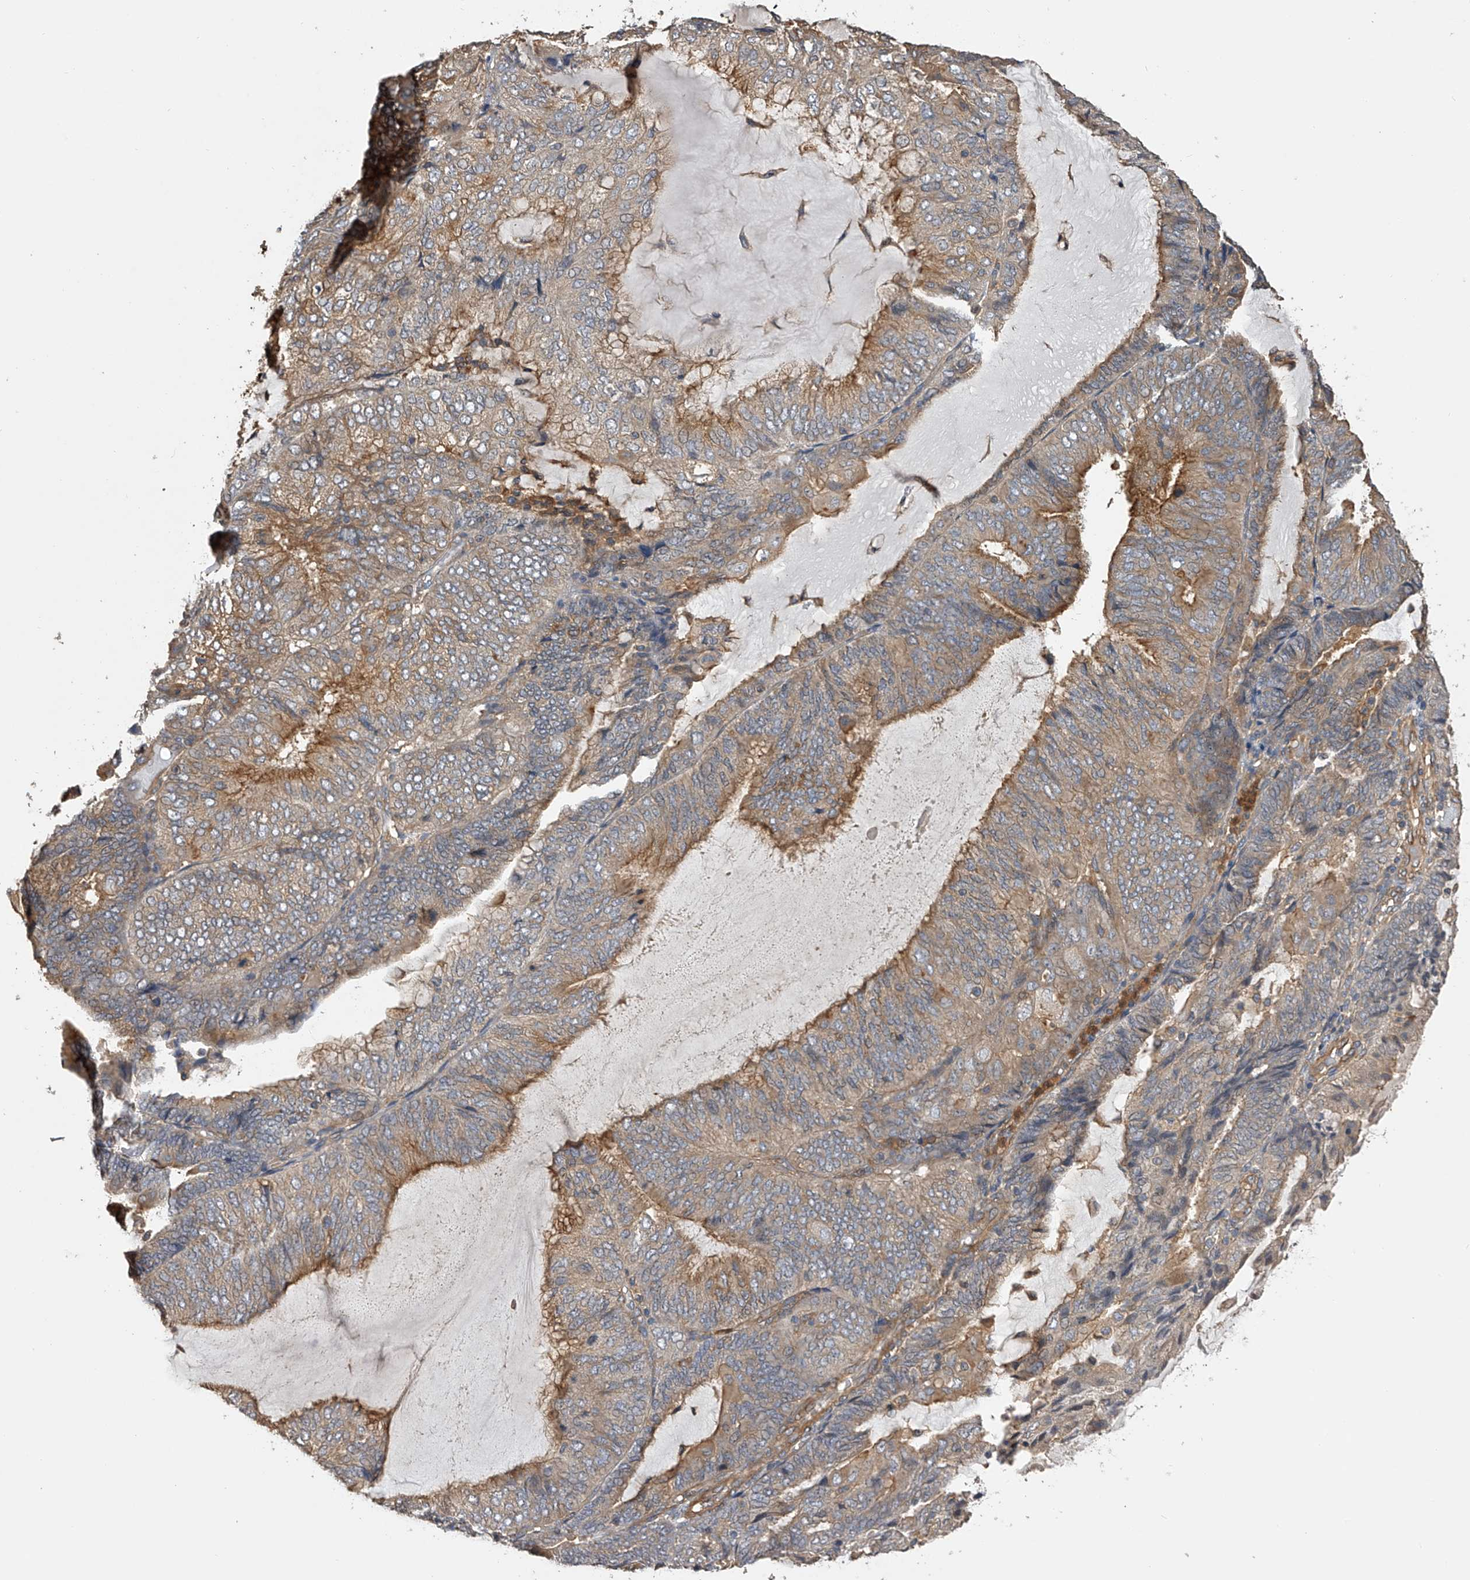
{"staining": {"intensity": "moderate", "quantity": "25%-75%", "location": "cytoplasmic/membranous"}, "tissue": "endometrial cancer", "cell_type": "Tumor cells", "image_type": "cancer", "snomed": [{"axis": "morphology", "description": "Adenocarcinoma, NOS"}, {"axis": "topography", "description": "Endometrium"}], "caption": "A high-resolution image shows immunohistochemistry (IHC) staining of adenocarcinoma (endometrial), which displays moderate cytoplasmic/membranous positivity in about 25%-75% of tumor cells. The staining was performed using DAB to visualize the protein expression in brown, while the nuclei were stained in blue with hematoxylin (Magnification: 20x).", "gene": "PTPRA", "patient": {"sex": "female", "age": 81}}